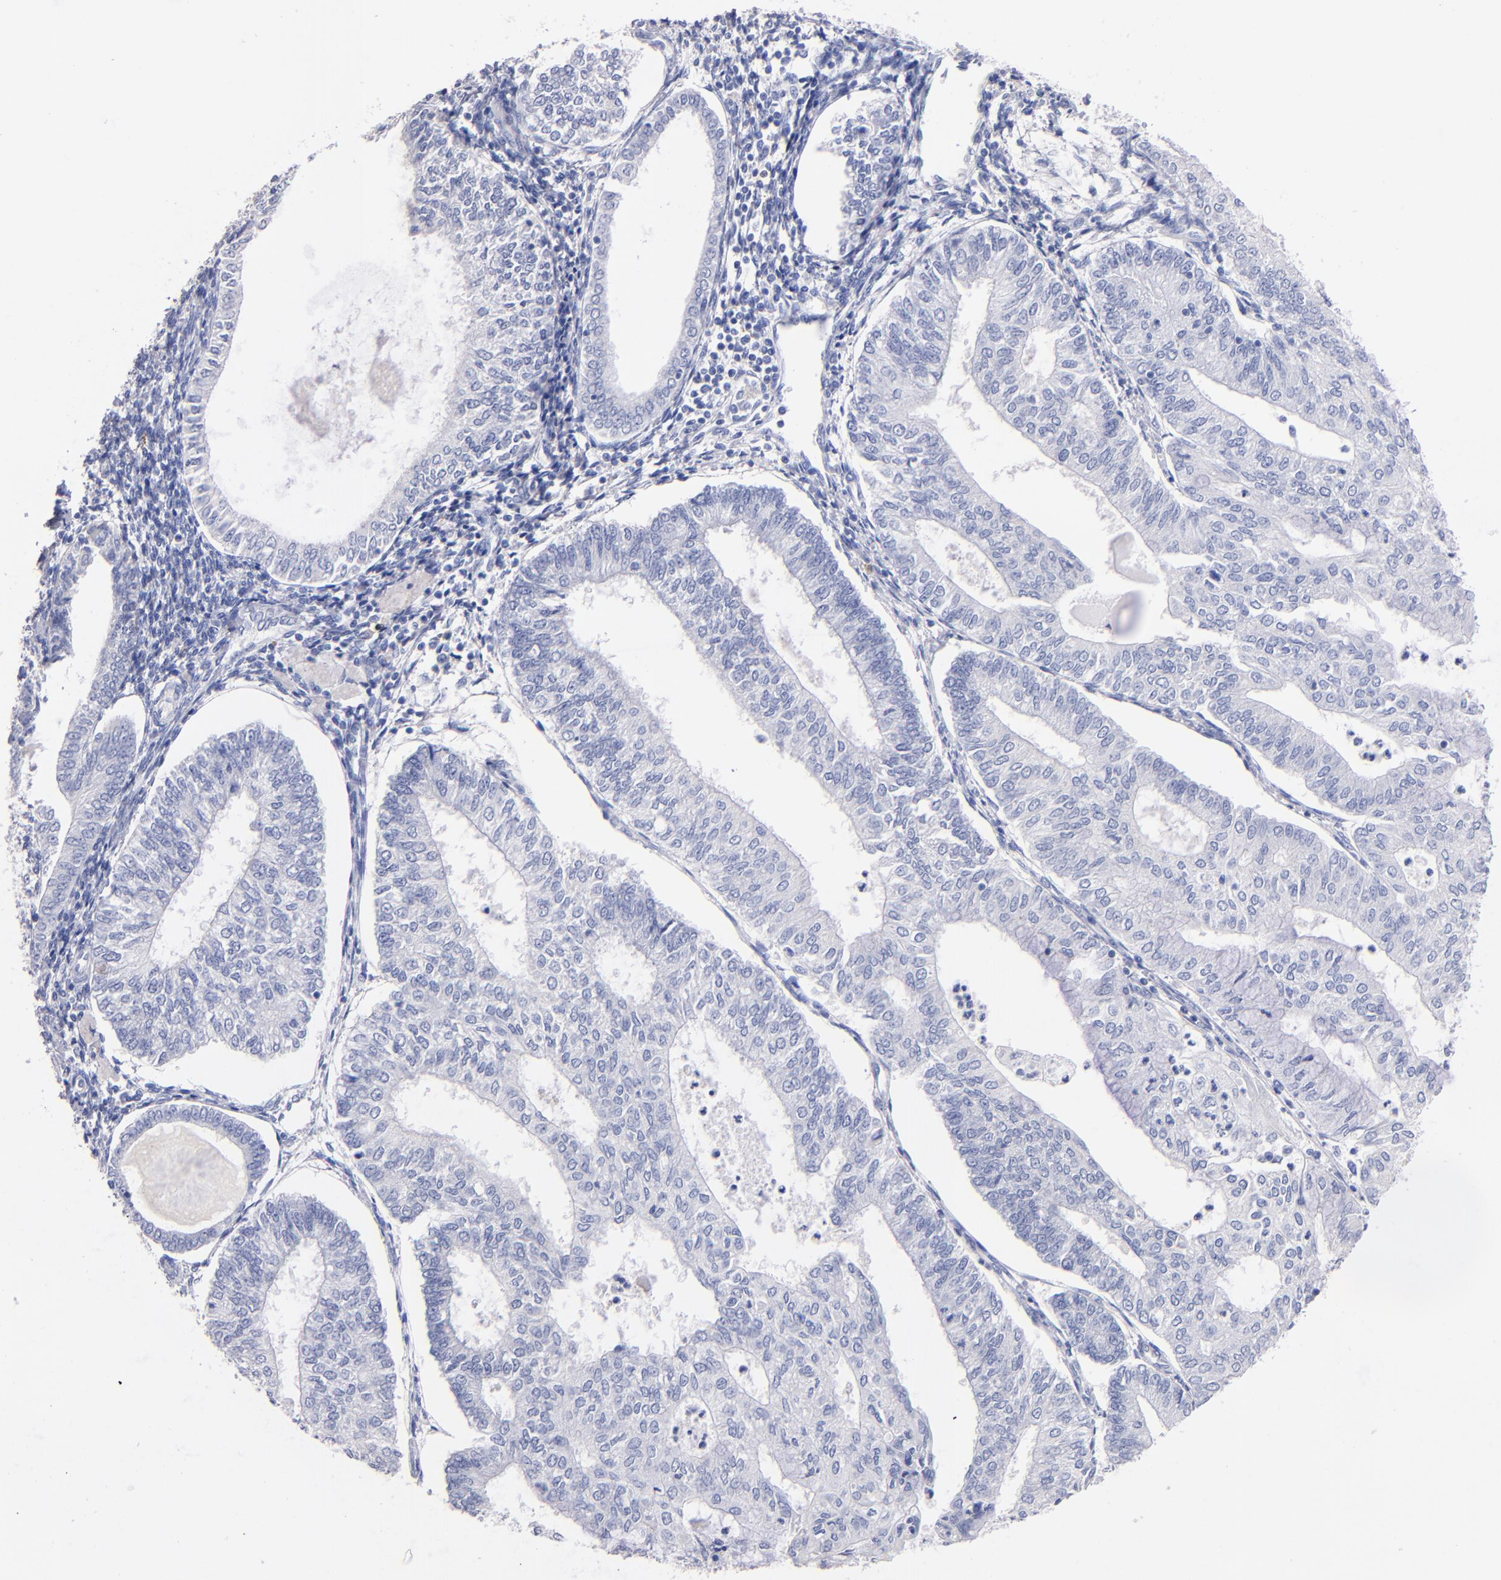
{"staining": {"intensity": "negative", "quantity": "none", "location": "none"}, "tissue": "endometrial cancer", "cell_type": "Tumor cells", "image_type": "cancer", "snomed": [{"axis": "morphology", "description": "Adenocarcinoma, NOS"}, {"axis": "topography", "description": "Endometrium"}], "caption": "IHC micrograph of human endometrial adenocarcinoma stained for a protein (brown), which reveals no expression in tumor cells.", "gene": "KIT", "patient": {"sex": "female", "age": 59}}